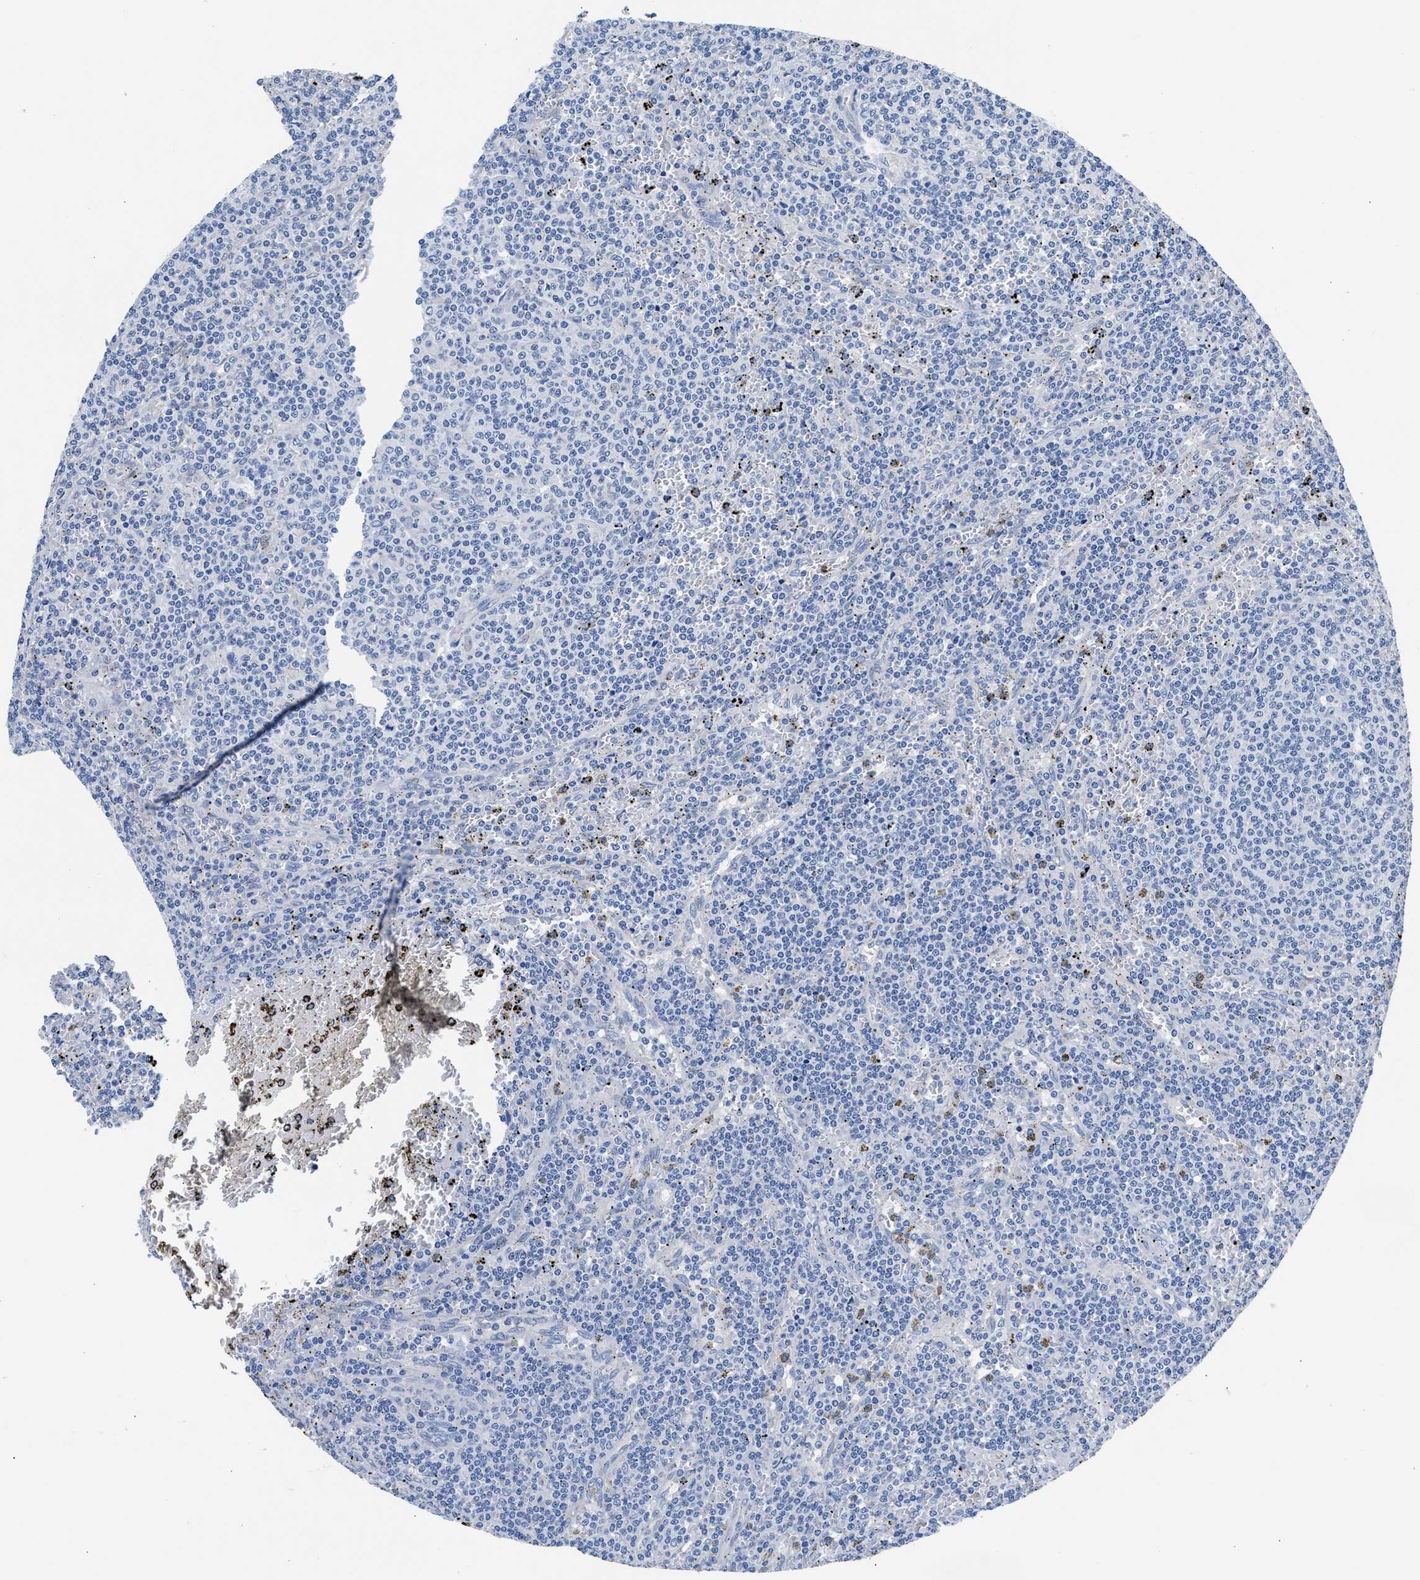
{"staining": {"intensity": "negative", "quantity": "none", "location": "none"}, "tissue": "lymphoma", "cell_type": "Tumor cells", "image_type": "cancer", "snomed": [{"axis": "morphology", "description": "Malignant lymphoma, non-Hodgkin's type, Low grade"}, {"axis": "topography", "description": "Spleen"}], "caption": "Immunohistochemical staining of low-grade malignant lymphoma, non-Hodgkin's type displays no significant staining in tumor cells. (DAB immunohistochemistry, high magnification).", "gene": "GSTM1", "patient": {"sex": "female", "age": 50}}